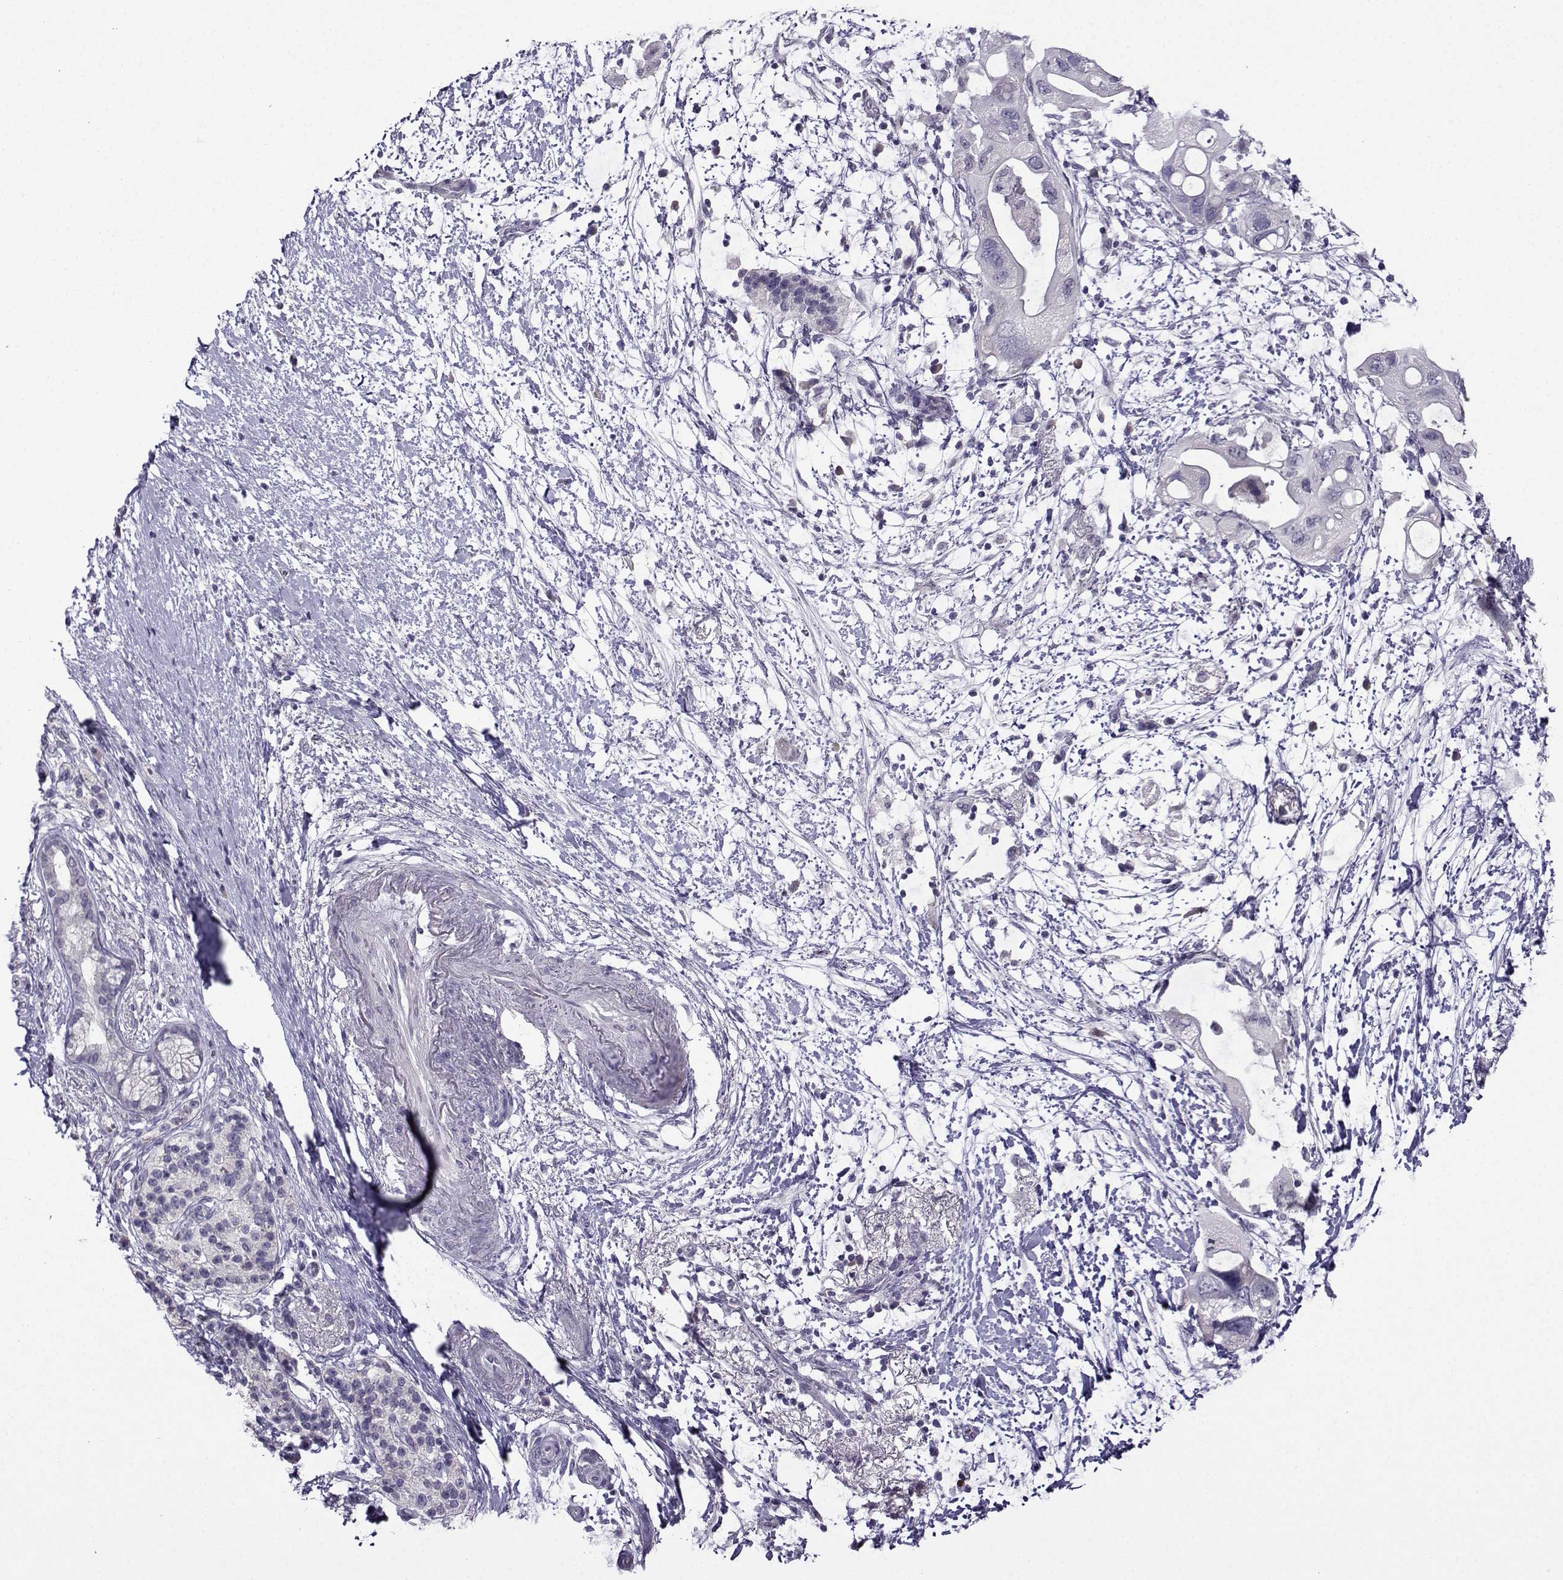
{"staining": {"intensity": "negative", "quantity": "none", "location": "none"}, "tissue": "pancreatic cancer", "cell_type": "Tumor cells", "image_type": "cancer", "snomed": [{"axis": "morphology", "description": "Adenocarcinoma, NOS"}, {"axis": "topography", "description": "Pancreas"}], "caption": "Tumor cells are negative for protein expression in human pancreatic cancer (adenocarcinoma).", "gene": "CRYBB1", "patient": {"sex": "female", "age": 72}}